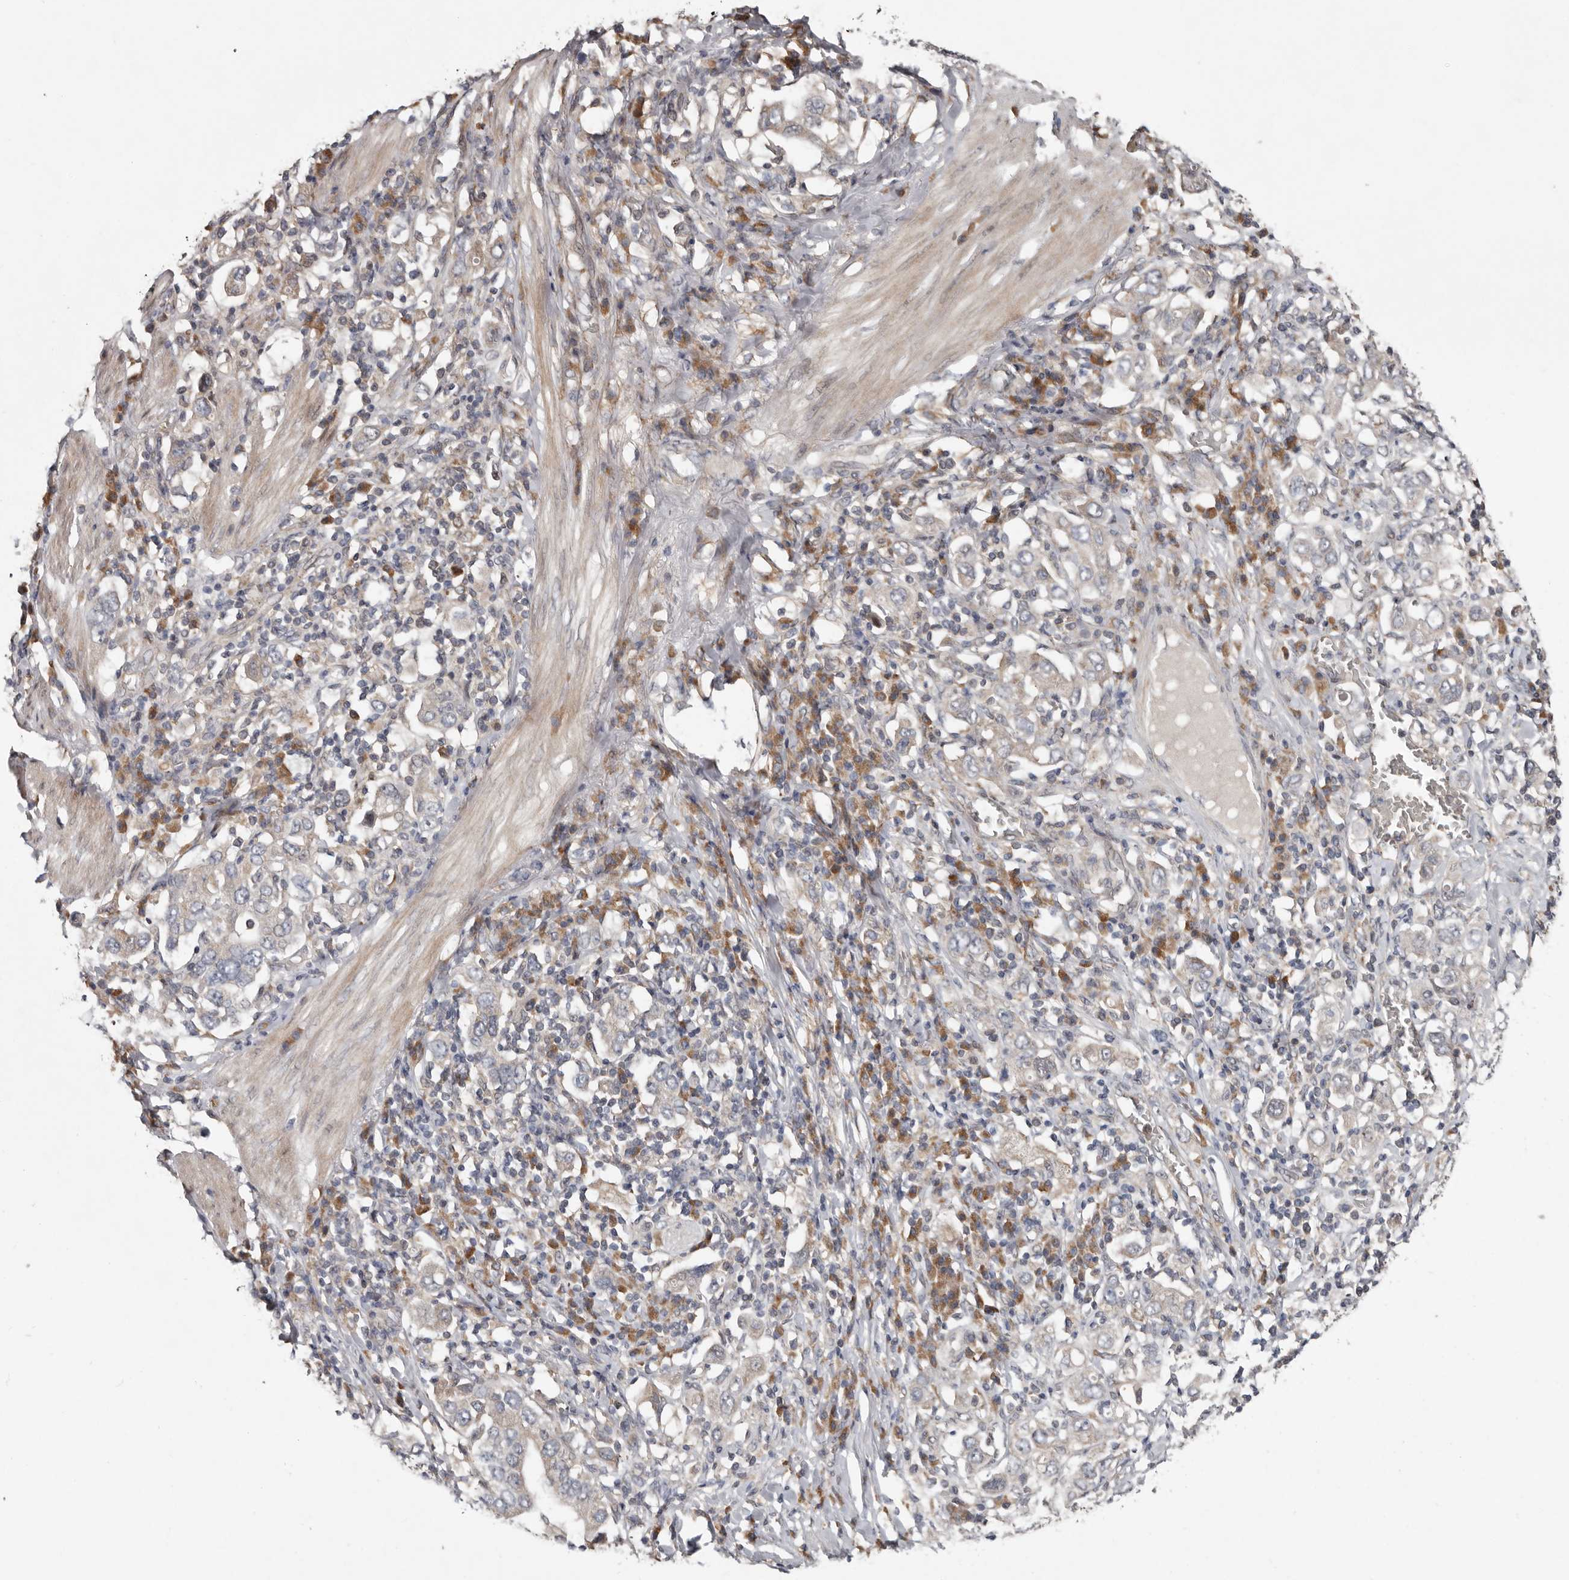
{"staining": {"intensity": "negative", "quantity": "none", "location": "none"}, "tissue": "stomach cancer", "cell_type": "Tumor cells", "image_type": "cancer", "snomed": [{"axis": "morphology", "description": "Adenocarcinoma, NOS"}, {"axis": "topography", "description": "Stomach, upper"}], "caption": "Immunohistochemistry image of human stomach cancer stained for a protein (brown), which shows no positivity in tumor cells.", "gene": "CHML", "patient": {"sex": "male", "age": 62}}